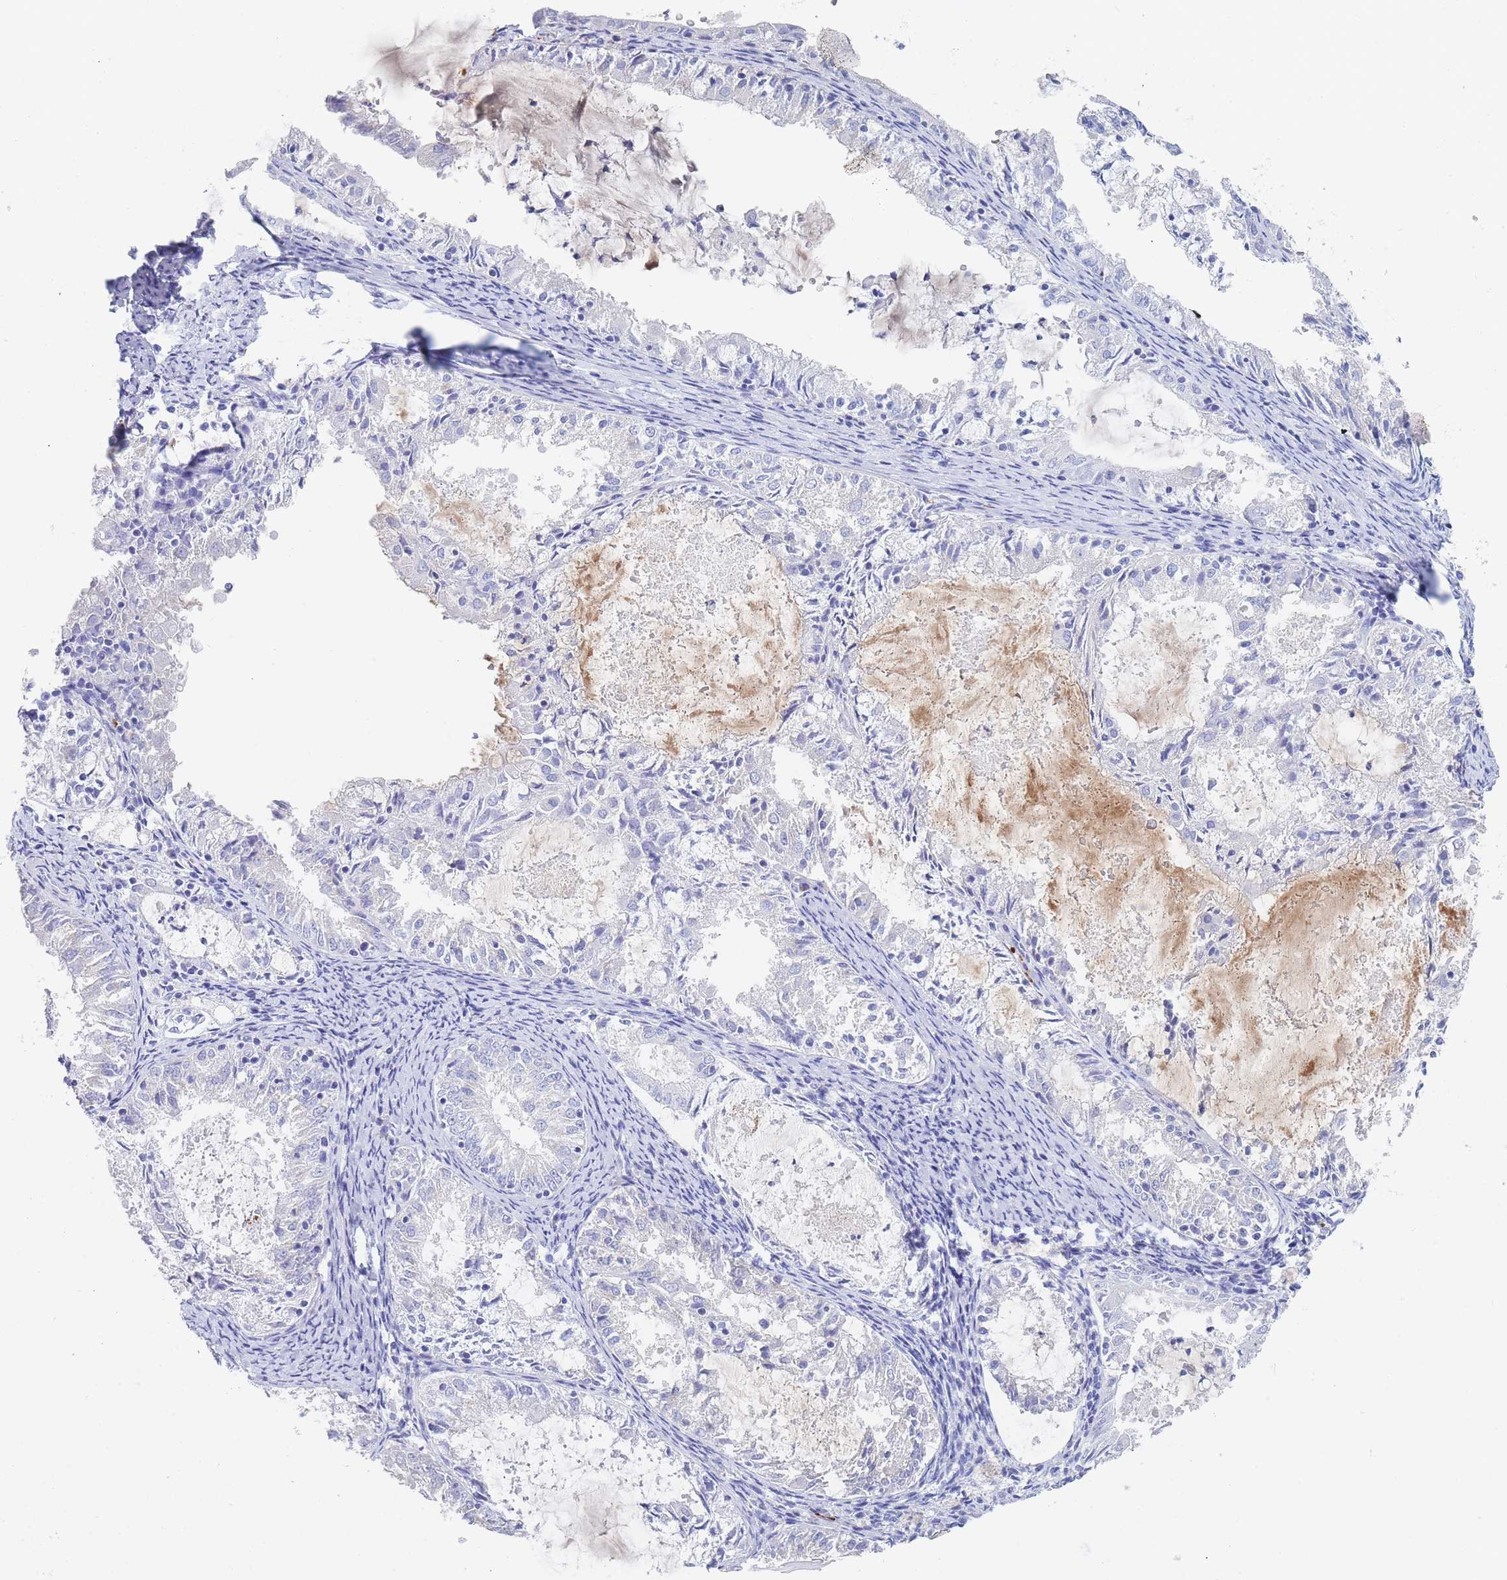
{"staining": {"intensity": "negative", "quantity": "none", "location": "none"}, "tissue": "endometrial cancer", "cell_type": "Tumor cells", "image_type": "cancer", "snomed": [{"axis": "morphology", "description": "Adenocarcinoma, NOS"}, {"axis": "topography", "description": "Endometrium"}], "caption": "Immunohistochemical staining of human adenocarcinoma (endometrial) demonstrates no significant expression in tumor cells.", "gene": "SLC25A35", "patient": {"sex": "female", "age": 57}}